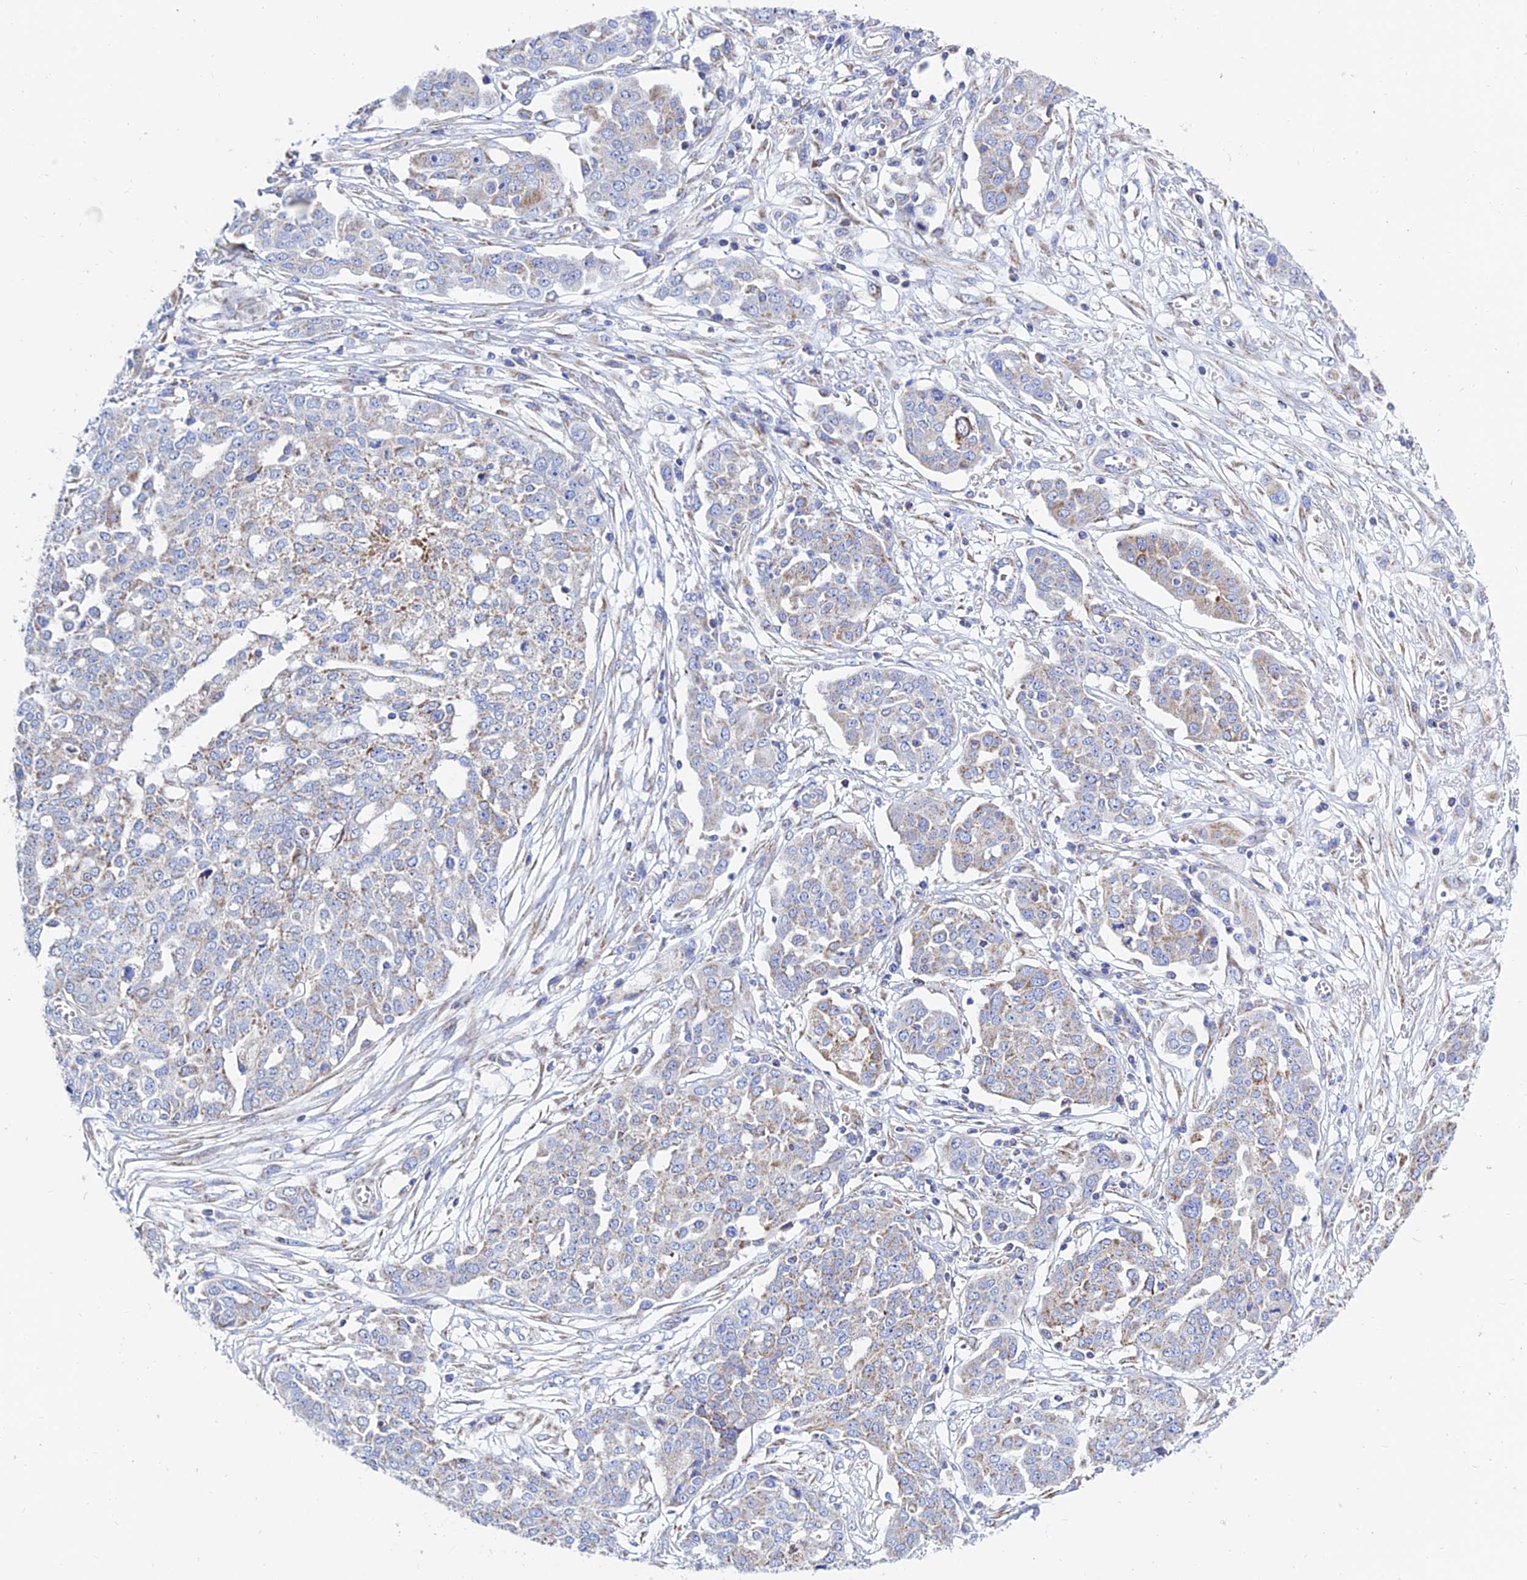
{"staining": {"intensity": "weak", "quantity": "25%-75%", "location": "cytoplasmic/membranous"}, "tissue": "ovarian cancer", "cell_type": "Tumor cells", "image_type": "cancer", "snomed": [{"axis": "morphology", "description": "Cystadenocarcinoma, serous, NOS"}, {"axis": "topography", "description": "Soft tissue"}, {"axis": "topography", "description": "Ovary"}], "caption": "Immunohistochemical staining of human ovarian serous cystadenocarcinoma demonstrates low levels of weak cytoplasmic/membranous protein staining in approximately 25%-75% of tumor cells.", "gene": "MGST1", "patient": {"sex": "female", "age": 57}}